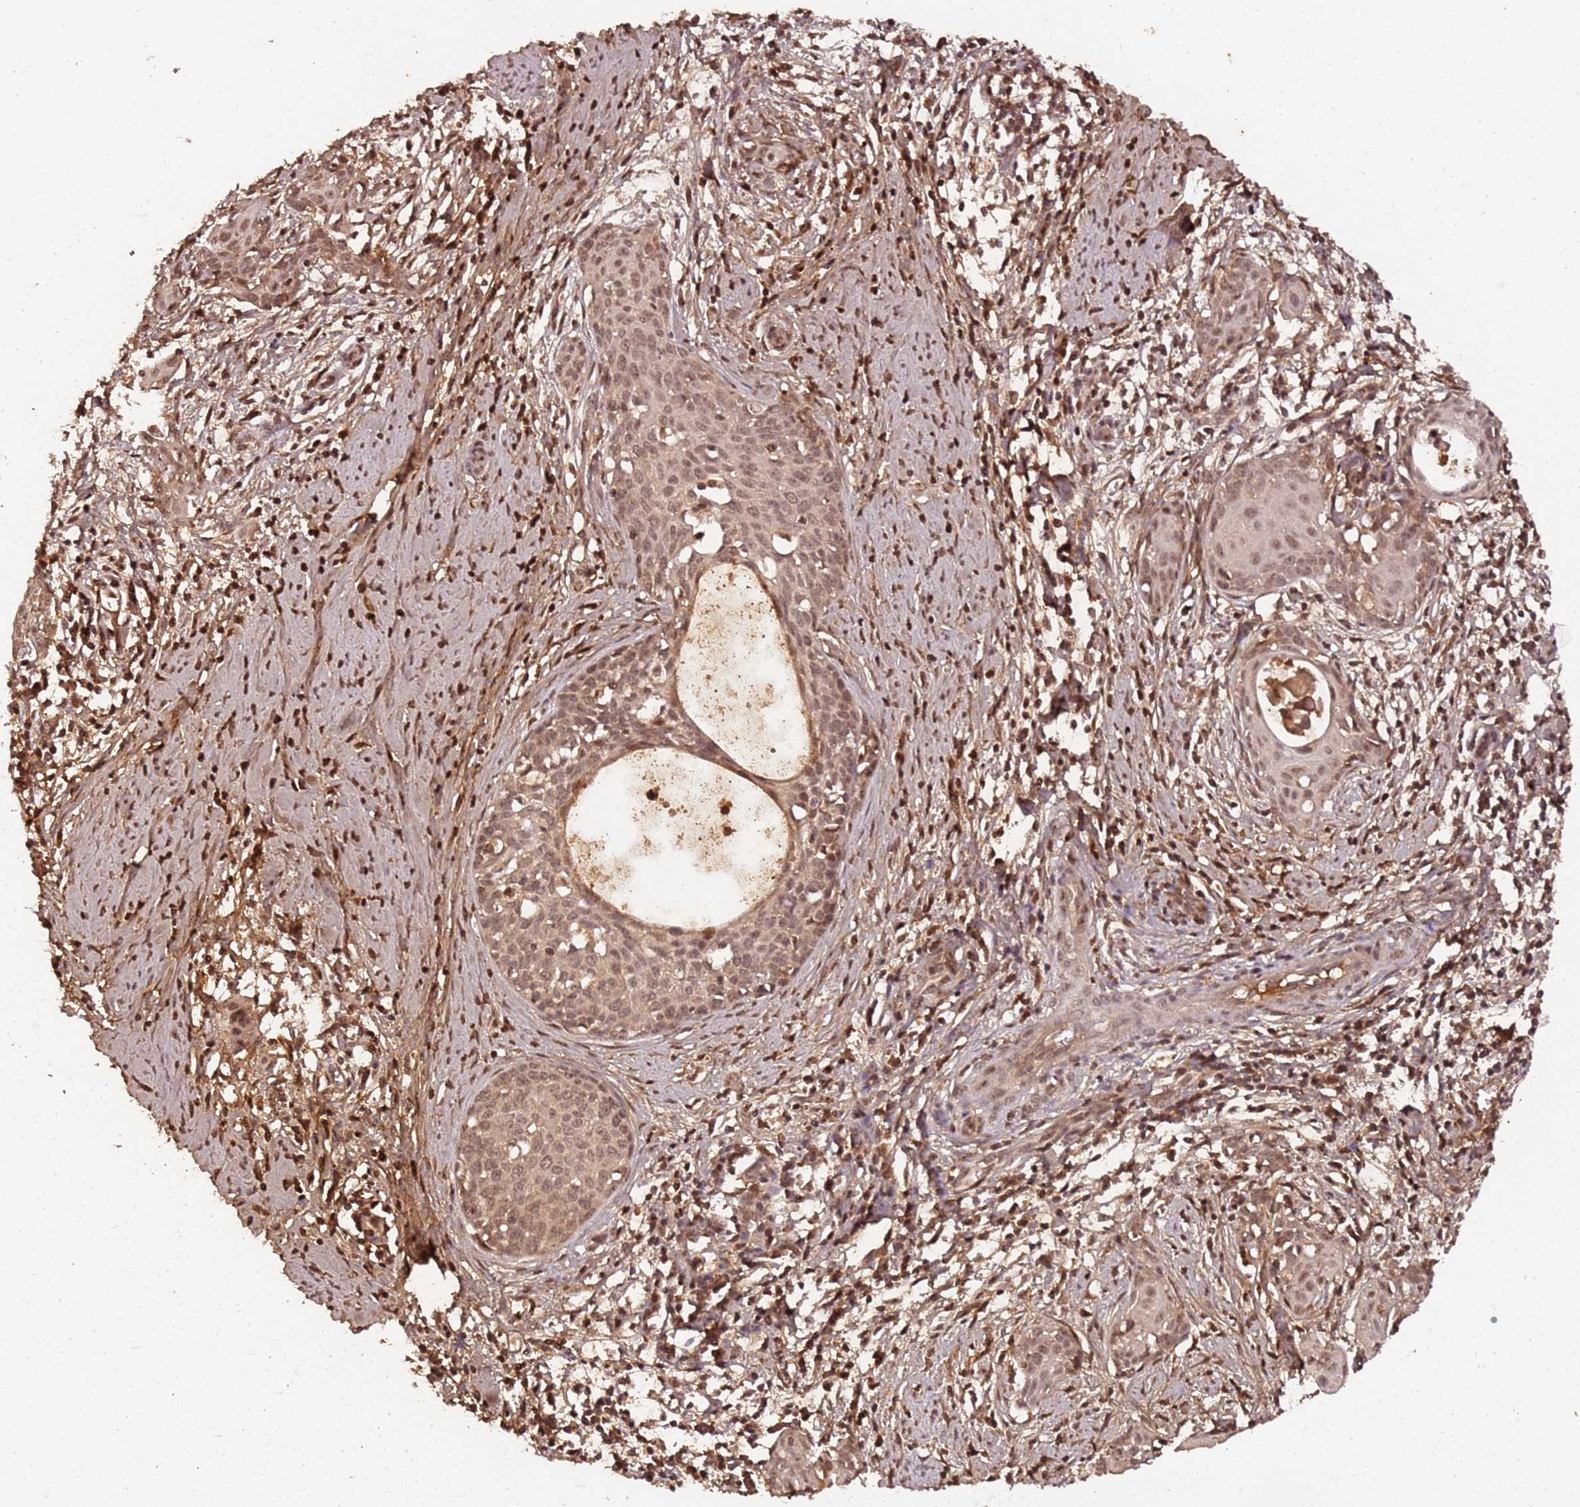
{"staining": {"intensity": "moderate", "quantity": ">75%", "location": "nuclear"}, "tissue": "cervical cancer", "cell_type": "Tumor cells", "image_type": "cancer", "snomed": [{"axis": "morphology", "description": "Squamous cell carcinoma, NOS"}, {"axis": "topography", "description": "Cervix"}], "caption": "Immunohistochemistry (IHC) image of neoplastic tissue: human cervical squamous cell carcinoma stained using IHC demonstrates medium levels of moderate protein expression localized specifically in the nuclear of tumor cells, appearing as a nuclear brown color.", "gene": "COL1A2", "patient": {"sex": "female", "age": 52}}